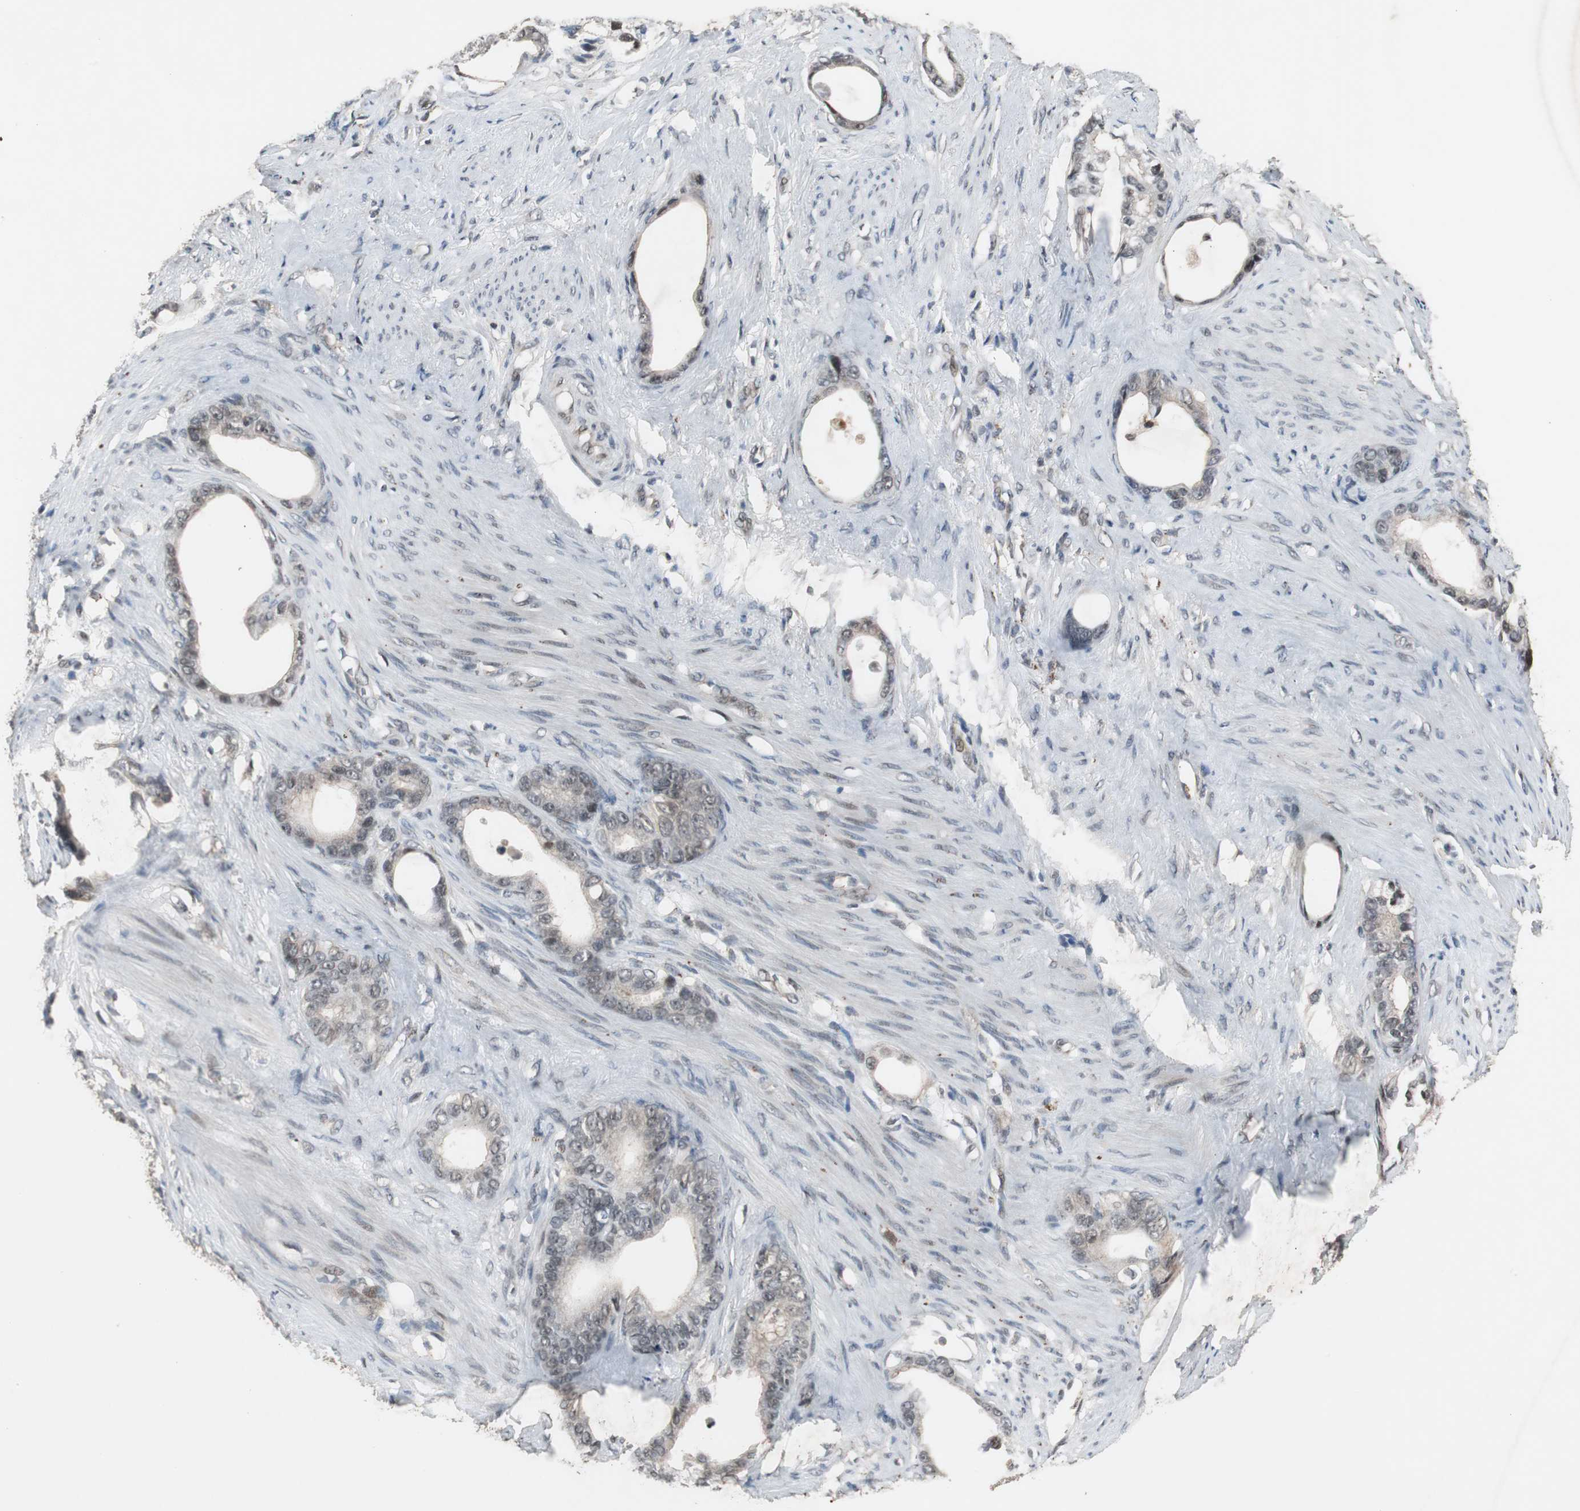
{"staining": {"intensity": "moderate", "quantity": "<25%", "location": "nuclear"}, "tissue": "stomach cancer", "cell_type": "Tumor cells", "image_type": "cancer", "snomed": [{"axis": "morphology", "description": "Adenocarcinoma, NOS"}, {"axis": "topography", "description": "Stomach"}], "caption": "The histopathology image demonstrates staining of adenocarcinoma (stomach), revealing moderate nuclear protein positivity (brown color) within tumor cells.", "gene": "BOLA1", "patient": {"sex": "female", "age": 75}}